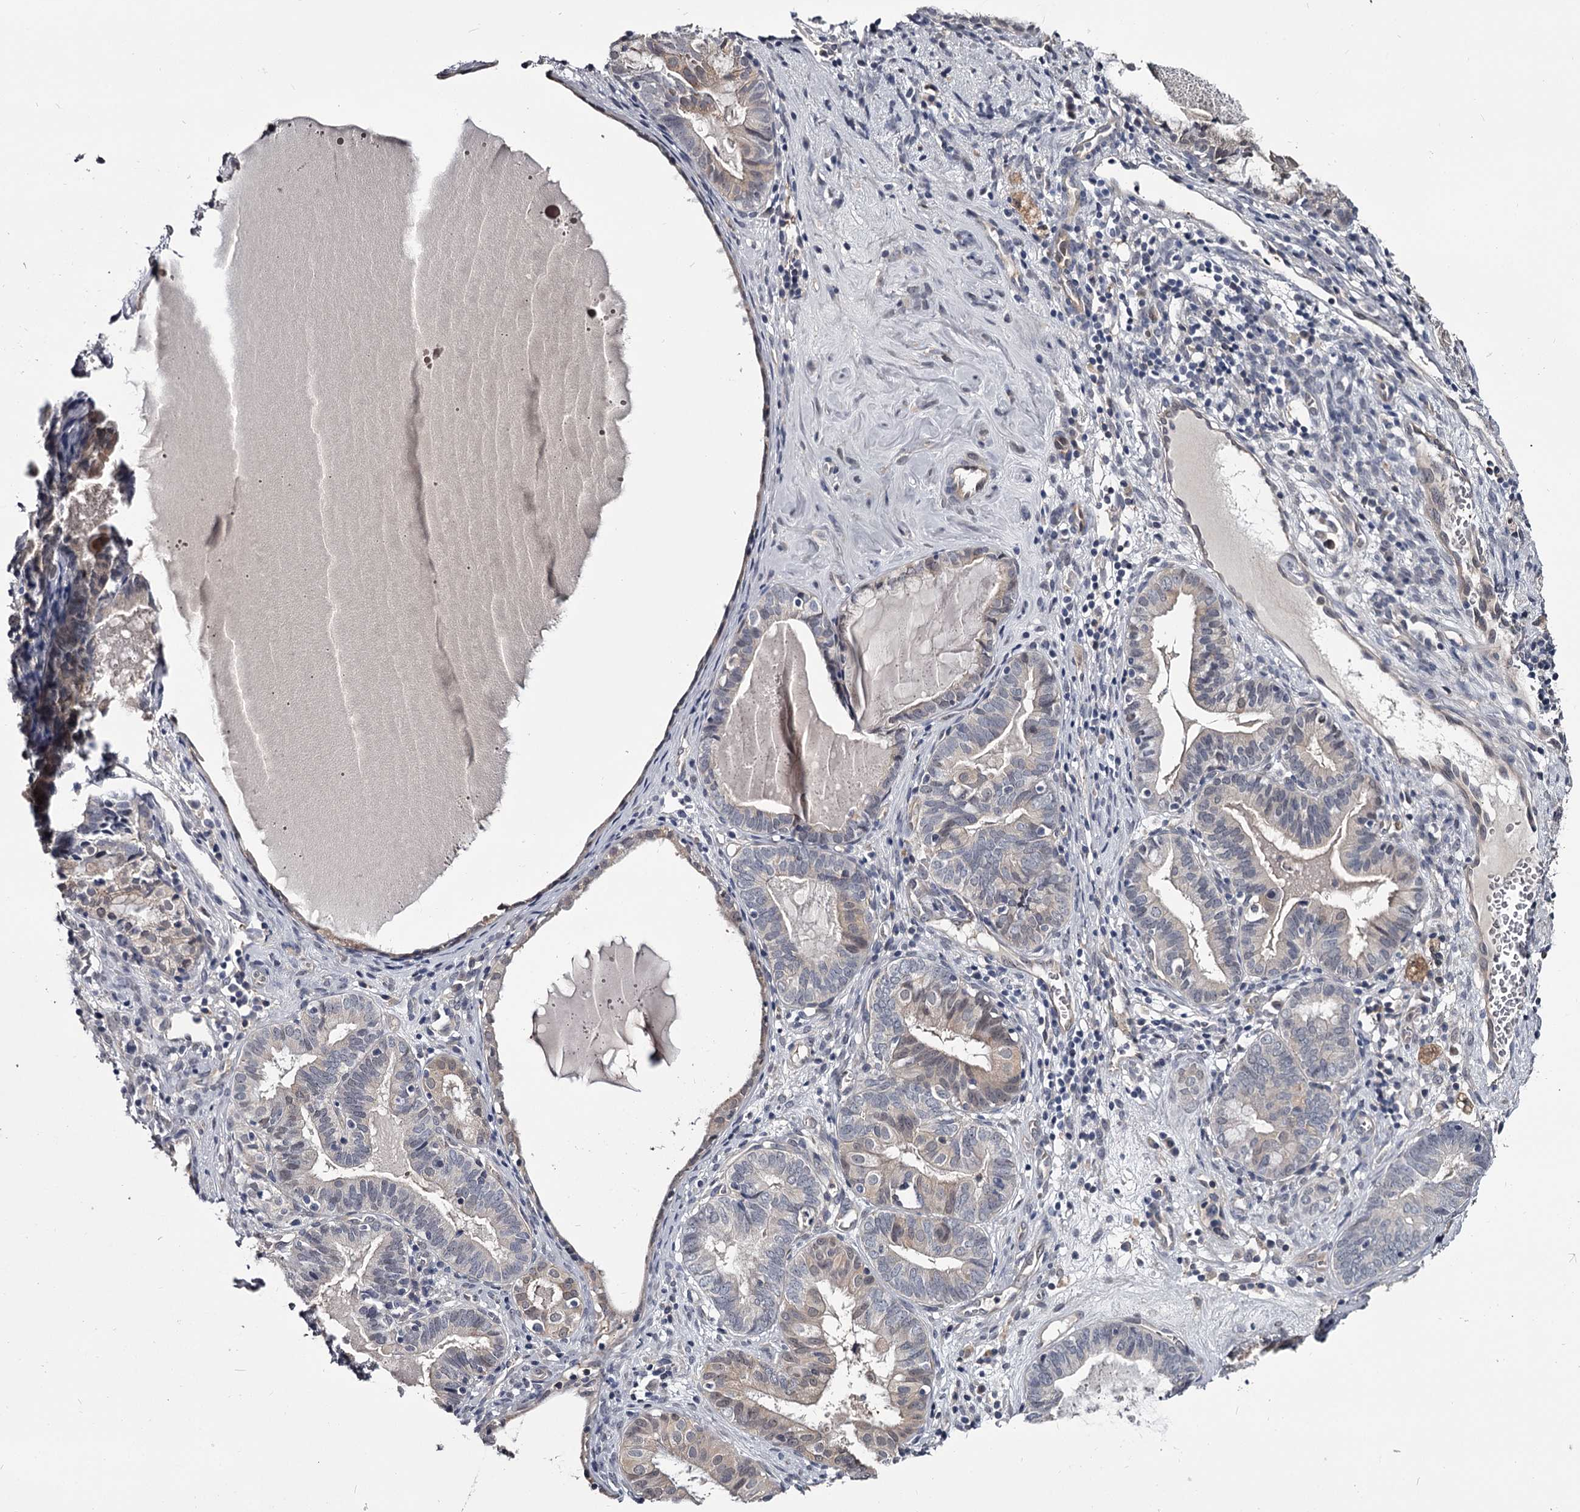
{"staining": {"intensity": "weak", "quantity": "<25%", "location": "cytoplasmic/membranous"}, "tissue": "endometrial cancer", "cell_type": "Tumor cells", "image_type": "cancer", "snomed": [{"axis": "morphology", "description": "Adenocarcinoma, NOS"}, {"axis": "topography", "description": "Endometrium"}], "caption": "There is no significant expression in tumor cells of endometrial cancer (adenocarcinoma). (DAB (3,3'-diaminobenzidine) immunohistochemistry (IHC) with hematoxylin counter stain).", "gene": "GSTO1", "patient": {"sex": "female", "age": 79}}